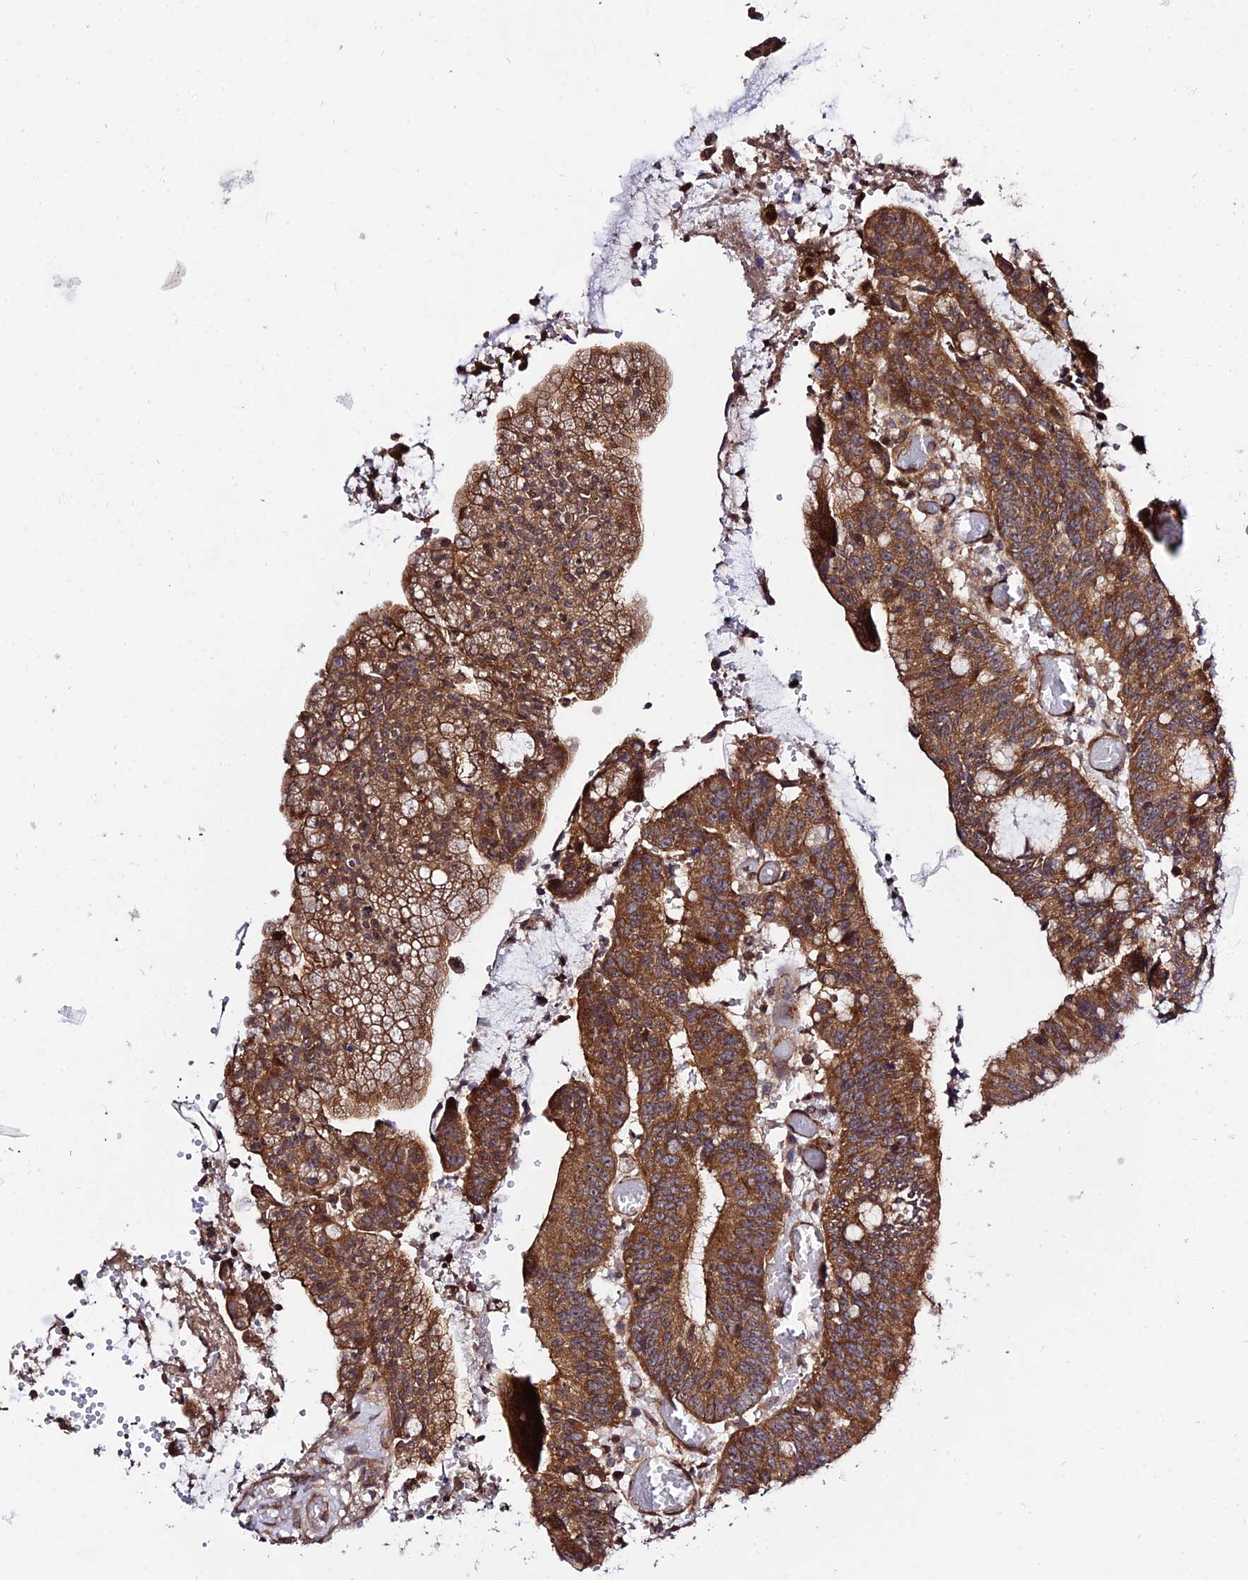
{"staining": {"intensity": "strong", "quantity": ">75%", "location": "cytoplasmic/membranous"}, "tissue": "colorectal cancer", "cell_type": "Tumor cells", "image_type": "cancer", "snomed": [{"axis": "morphology", "description": "Adenocarcinoma, NOS"}, {"axis": "topography", "description": "Rectum"}], "caption": "Colorectal adenocarcinoma stained with a protein marker reveals strong staining in tumor cells.", "gene": "SMG6", "patient": {"sex": "female", "age": 77}}